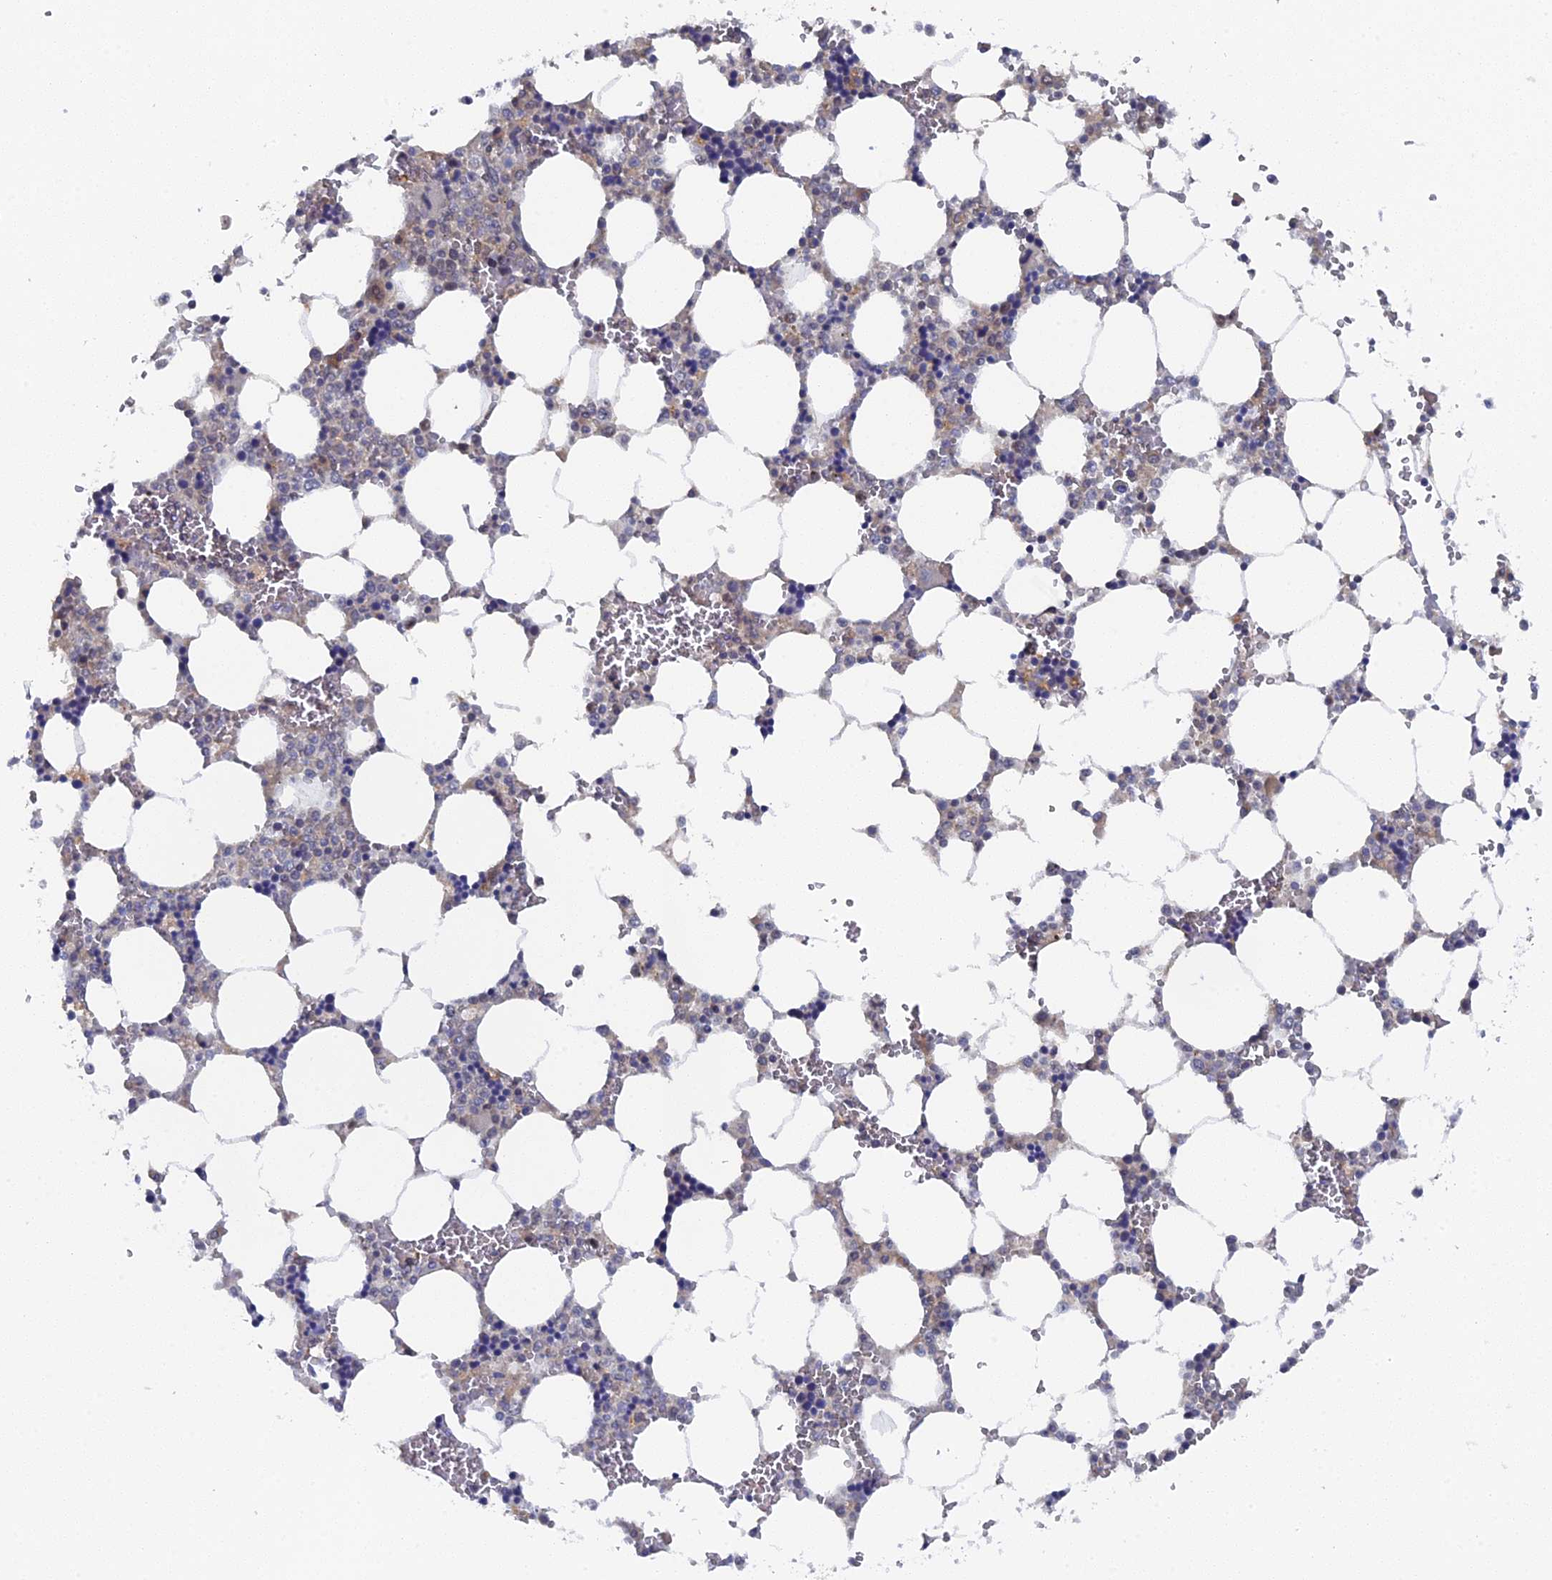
{"staining": {"intensity": "moderate", "quantity": "<25%", "location": "cytoplasmic/membranous"}, "tissue": "bone marrow", "cell_type": "Hematopoietic cells", "image_type": "normal", "snomed": [{"axis": "morphology", "description": "Normal tissue, NOS"}, {"axis": "topography", "description": "Bone marrow"}], "caption": "This is an image of IHC staining of unremarkable bone marrow, which shows moderate positivity in the cytoplasmic/membranous of hematopoietic cells.", "gene": "MIGA2", "patient": {"sex": "male", "age": 64}}